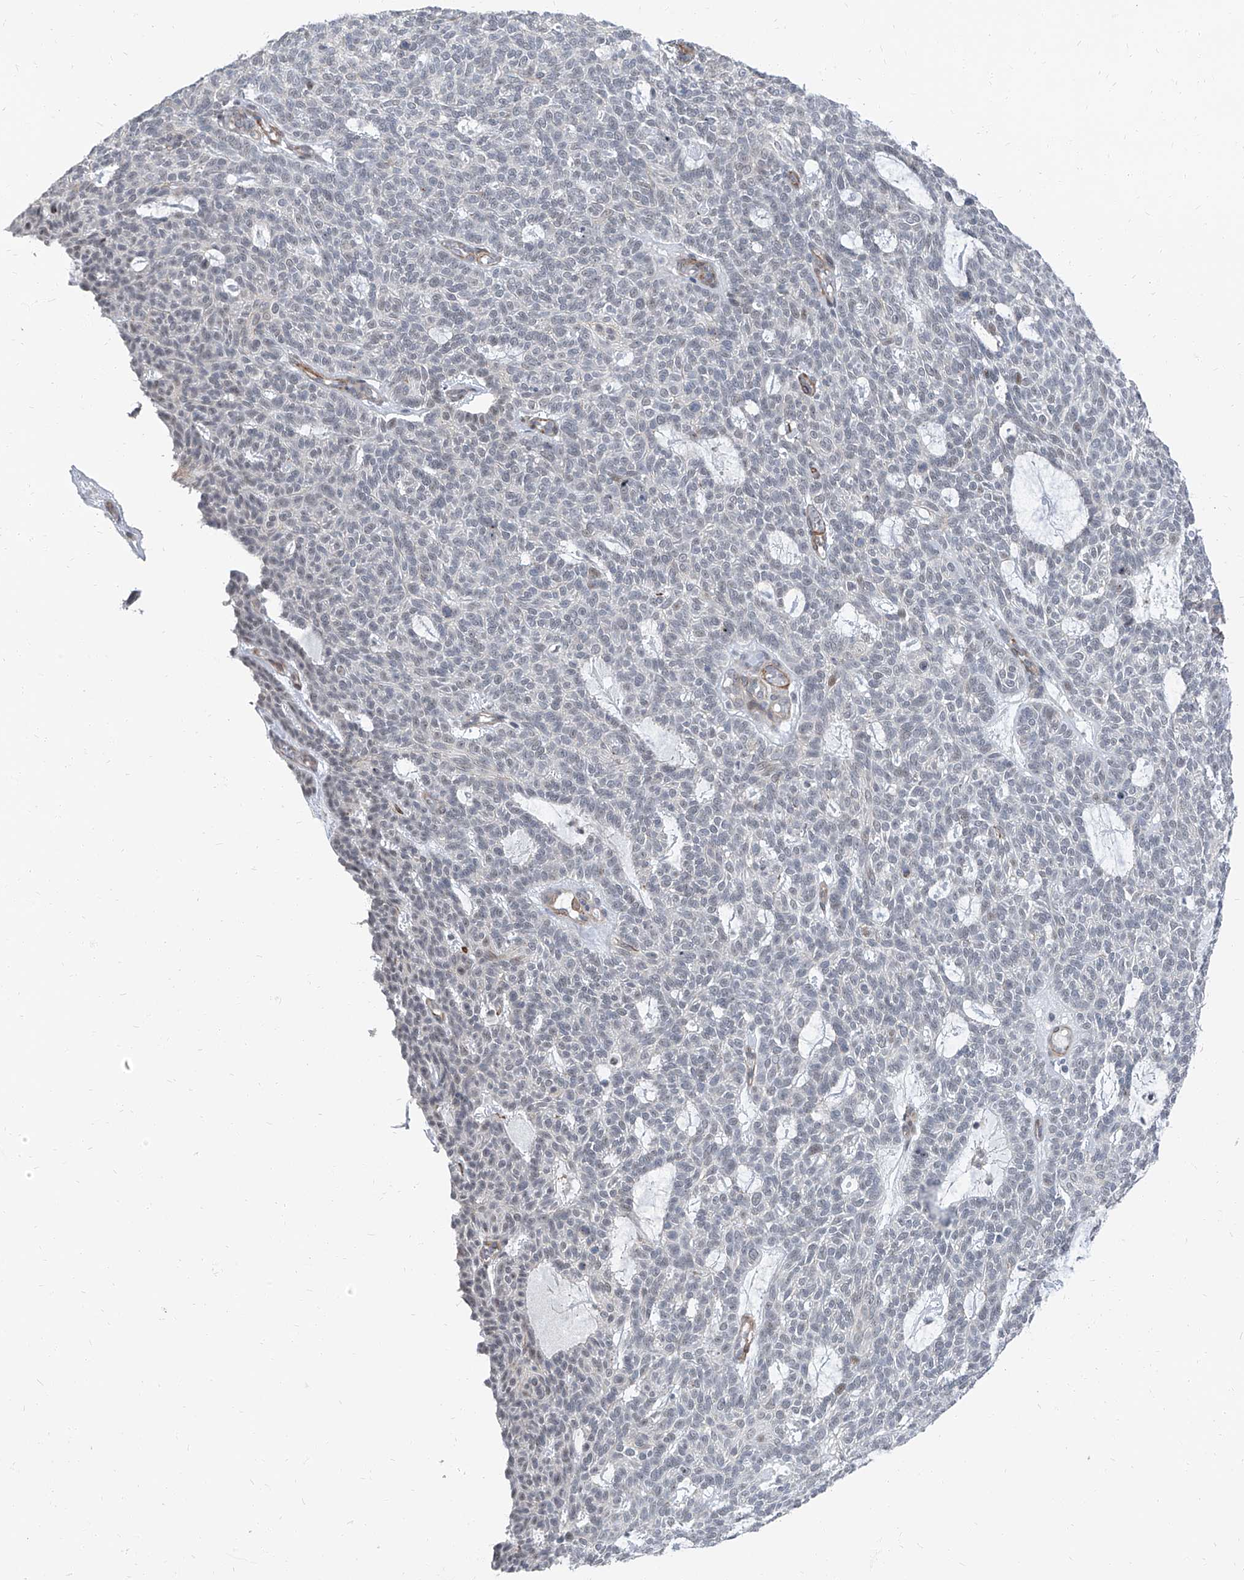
{"staining": {"intensity": "negative", "quantity": "none", "location": "none"}, "tissue": "skin cancer", "cell_type": "Tumor cells", "image_type": "cancer", "snomed": [{"axis": "morphology", "description": "Squamous cell carcinoma, NOS"}, {"axis": "topography", "description": "Skin"}], "caption": "IHC image of human skin cancer (squamous cell carcinoma) stained for a protein (brown), which demonstrates no positivity in tumor cells.", "gene": "TXLNB", "patient": {"sex": "female", "age": 90}}